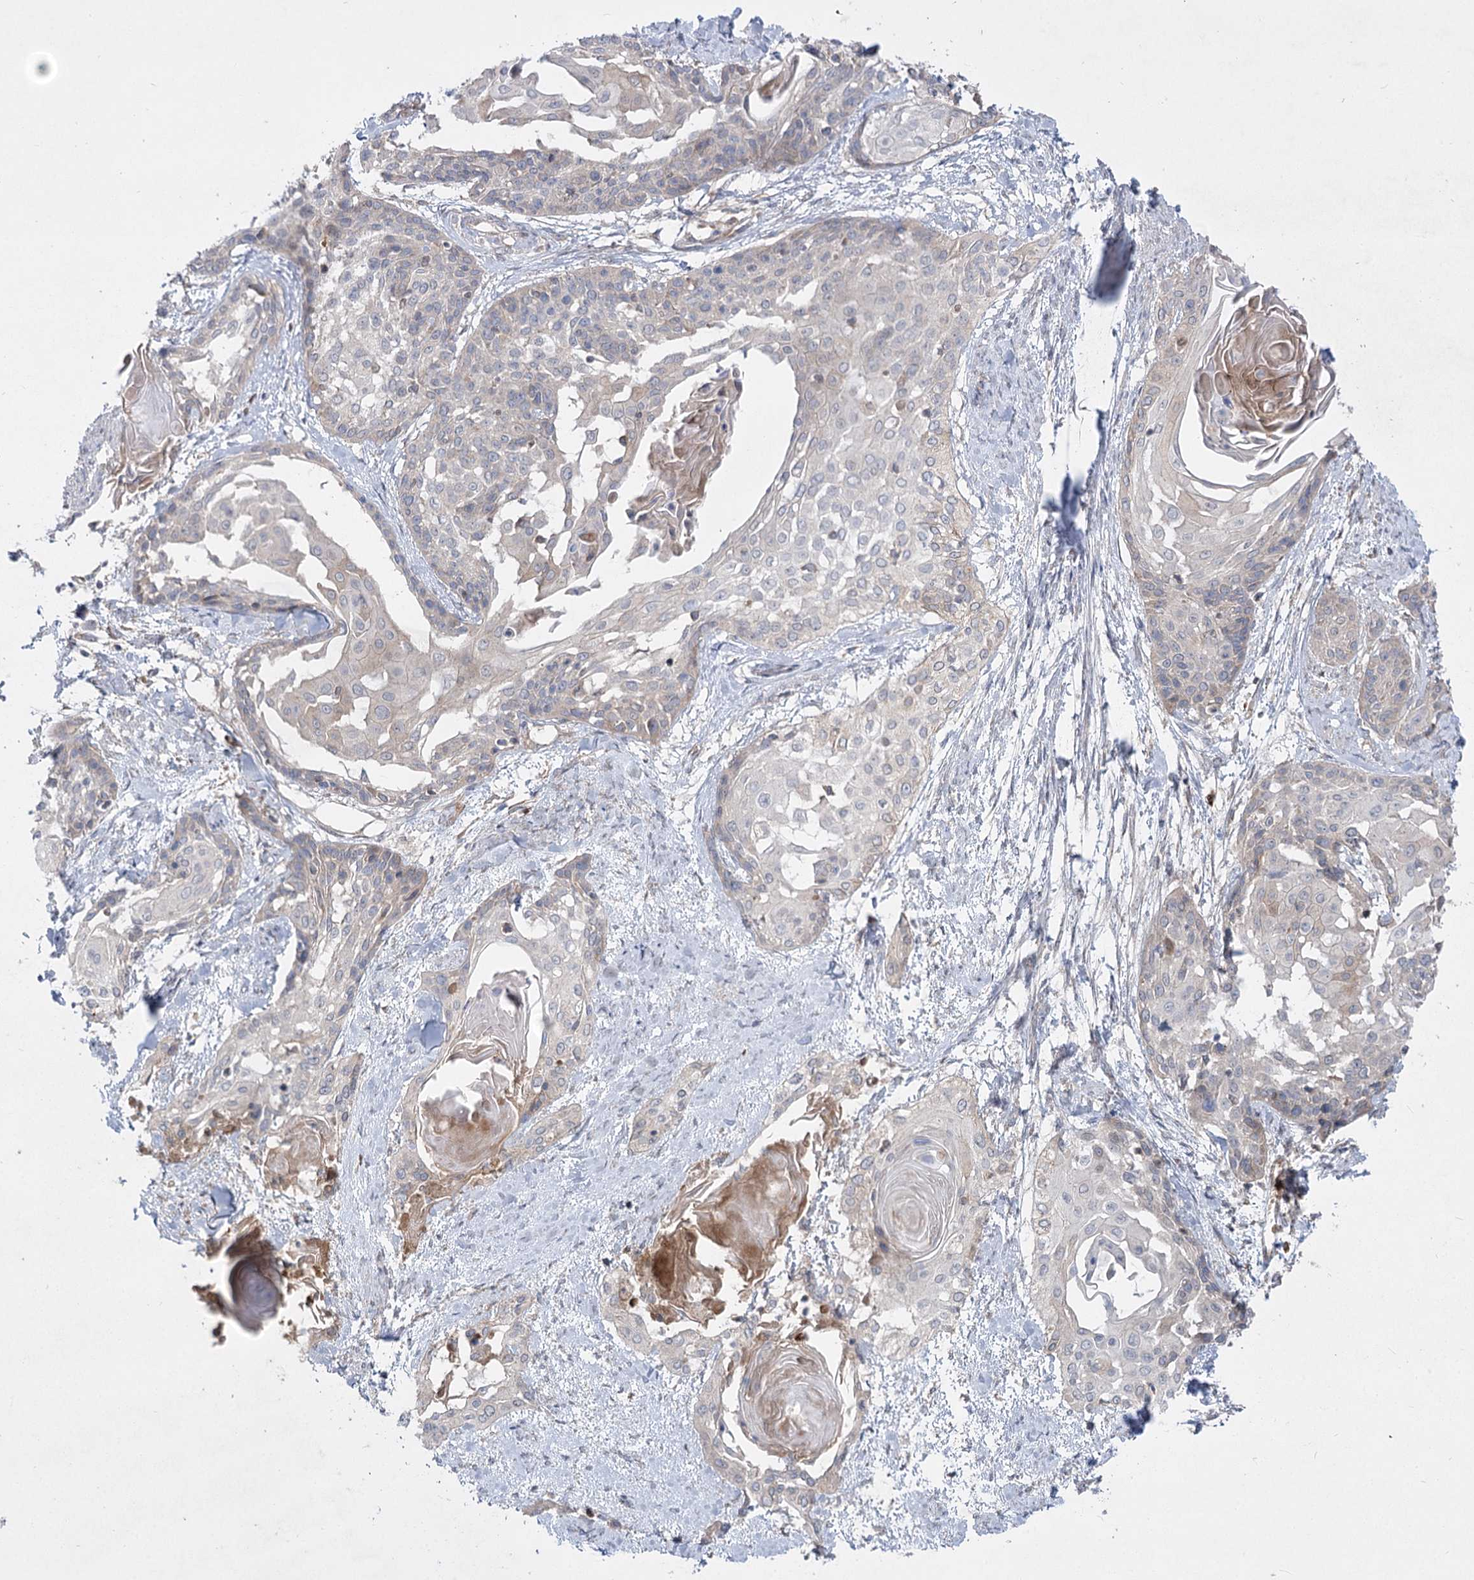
{"staining": {"intensity": "weak", "quantity": "<25%", "location": "cytoplasmic/membranous"}, "tissue": "cervical cancer", "cell_type": "Tumor cells", "image_type": "cancer", "snomed": [{"axis": "morphology", "description": "Squamous cell carcinoma, NOS"}, {"axis": "topography", "description": "Cervix"}], "caption": "Tumor cells are negative for brown protein staining in cervical cancer.", "gene": "PLEKHA5", "patient": {"sex": "female", "age": 57}}